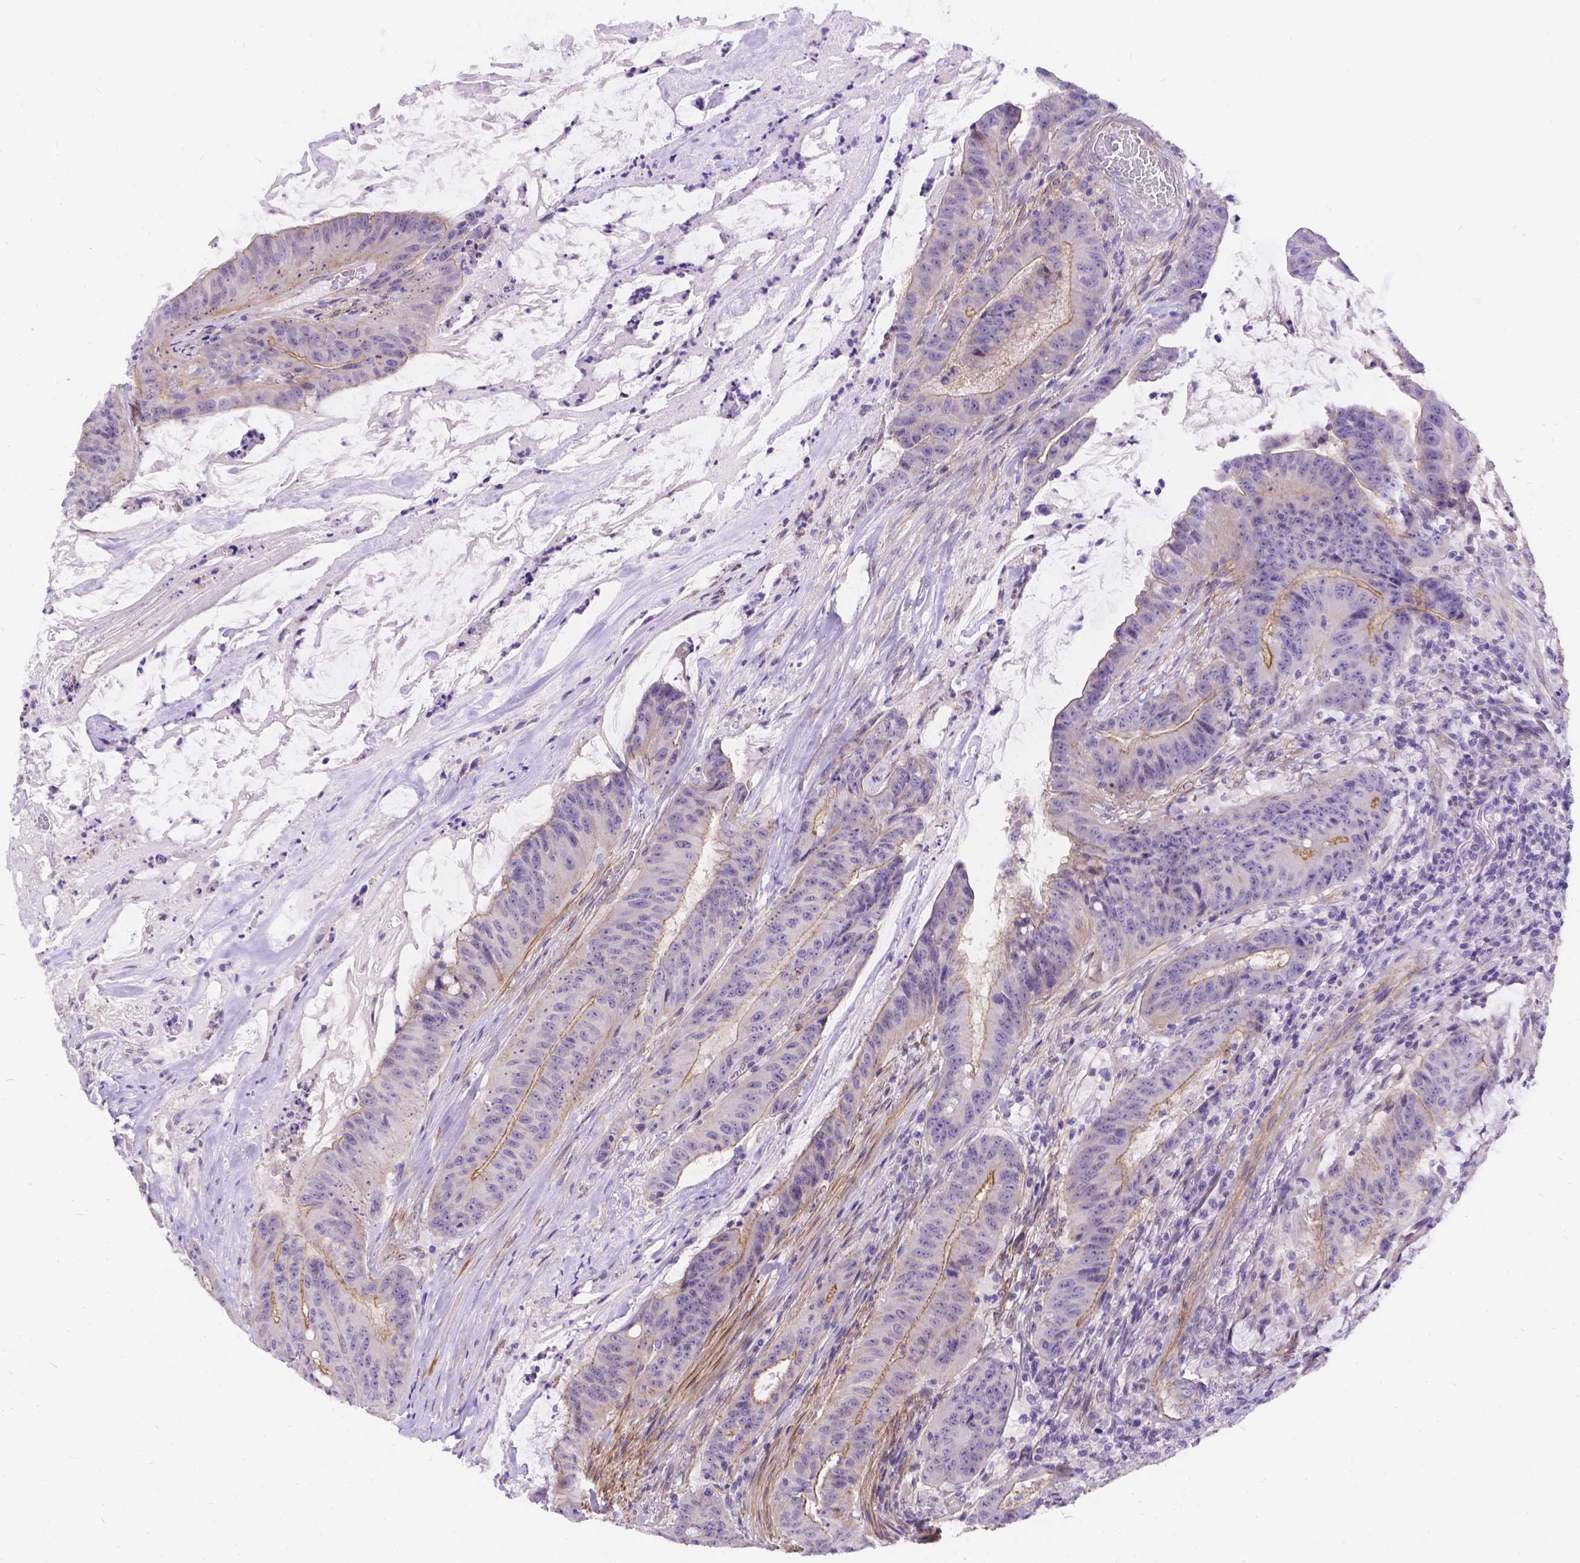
{"staining": {"intensity": "moderate", "quantity": "25%-75%", "location": "cytoplasmic/membranous"}, "tissue": "colorectal cancer", "cell_type": "Tumor cells", "image_type": "cancer", "snomed": [{"axis": "morphology", "description": "Adenocarcinoma, NOS"}, {"axis": "topography", "description": "Colon"}], "caption": "This is an image of immunohistochemistry staining of colorectal cancer, which shows moderate expression in the cytoplasmic/membranous of tumor cells.", "gene": "PALS1", "patient": {"sex": "male", "age": 33}}